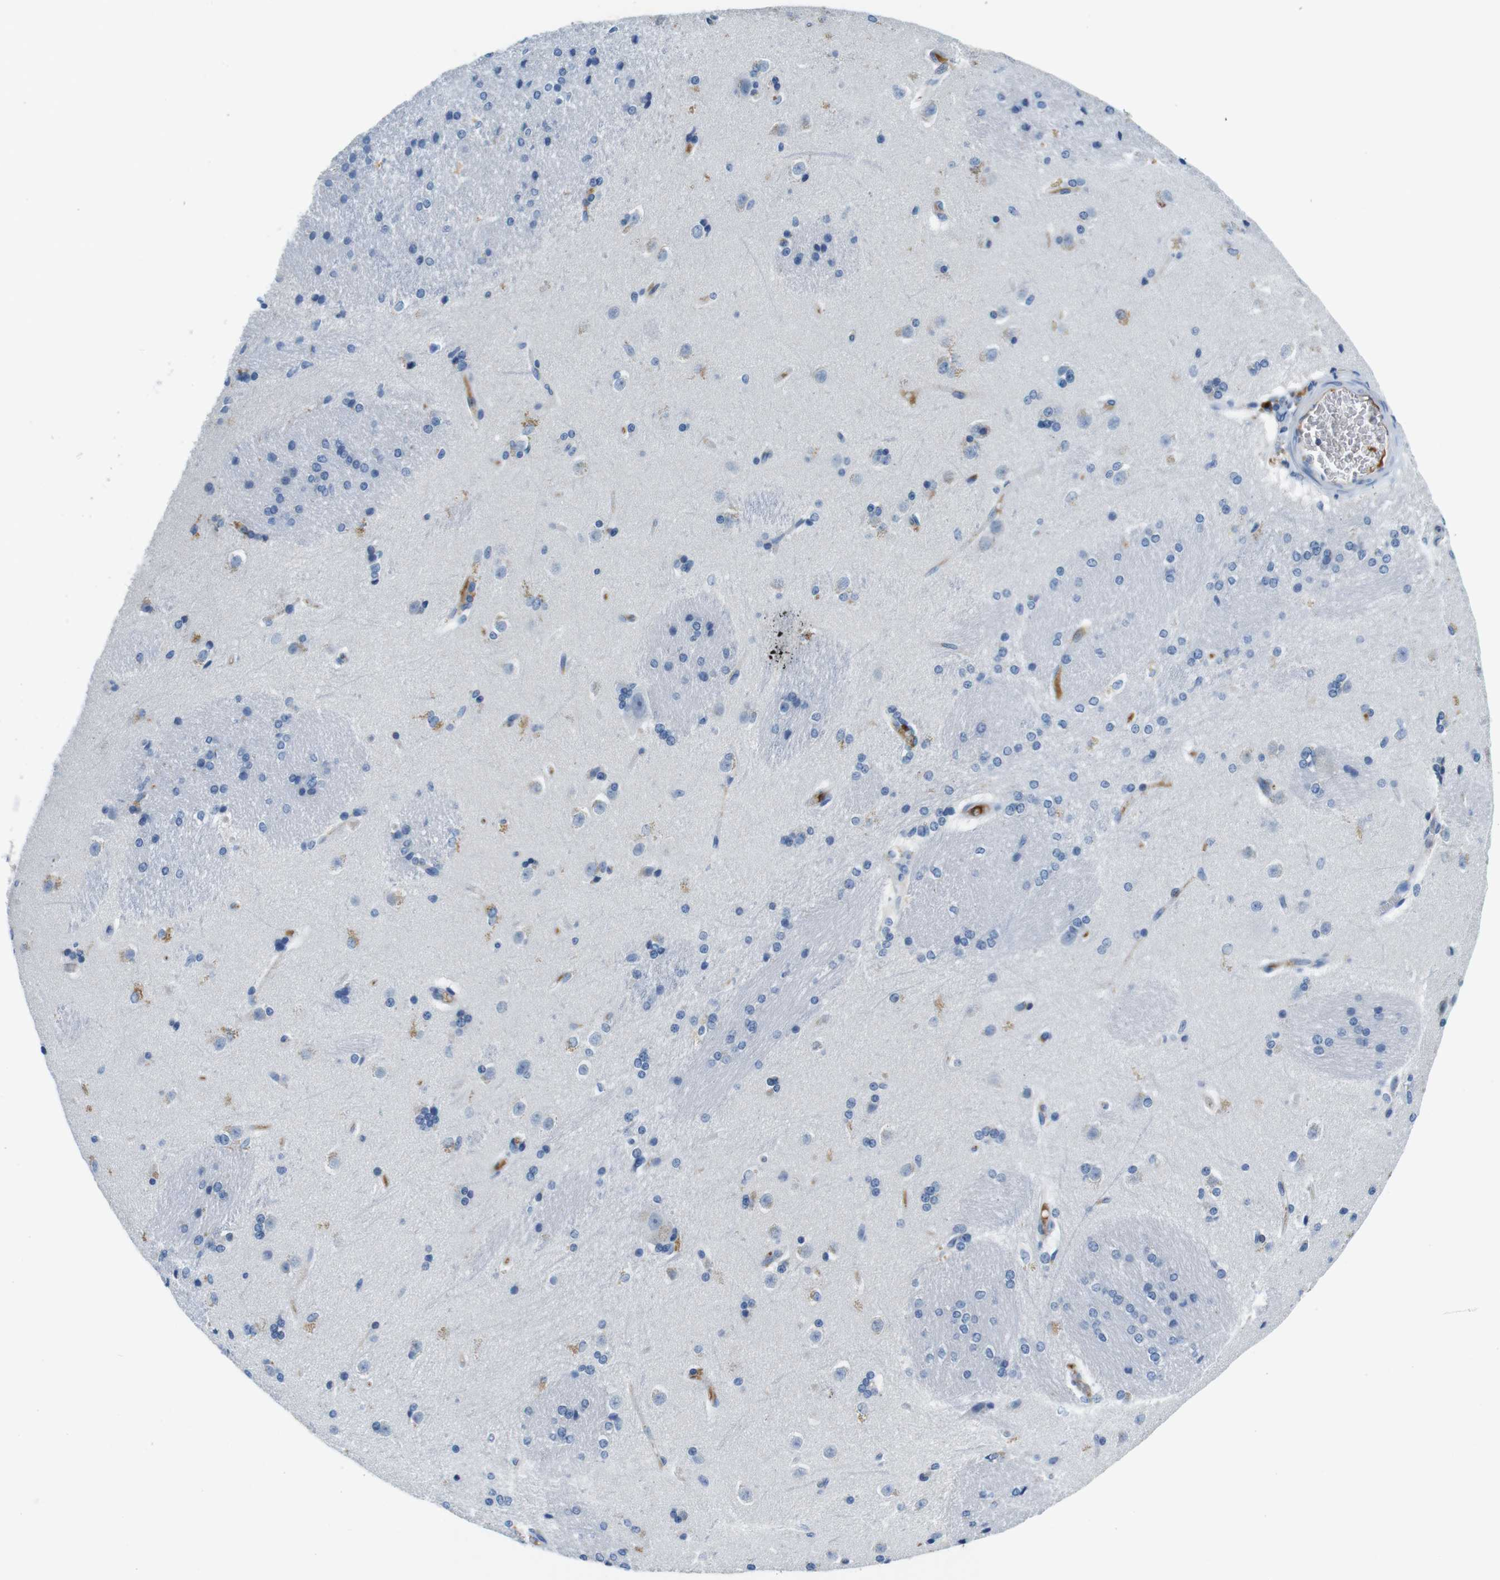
{"staining": {"intensity": "weak", "quantity": "<25%", "location": "cytoplasmic/membranous"}, "tissue": "caudate", "cell_type": "Glial cells", "image_type": "normal", "snomed": [{"axis": "morphology", "description": "Normal tissue, NOS"}, {"axis": "topography", "description": "Lateral ventricle wall"}], "caption": "Immunohistochemistry (IHC) histopathology image of unremarkable human caudate stained for a protein (brown), which displays no positivity in glial cells.", "gene": "IGHD", "patient": {"sex": "female", "age": 19}}